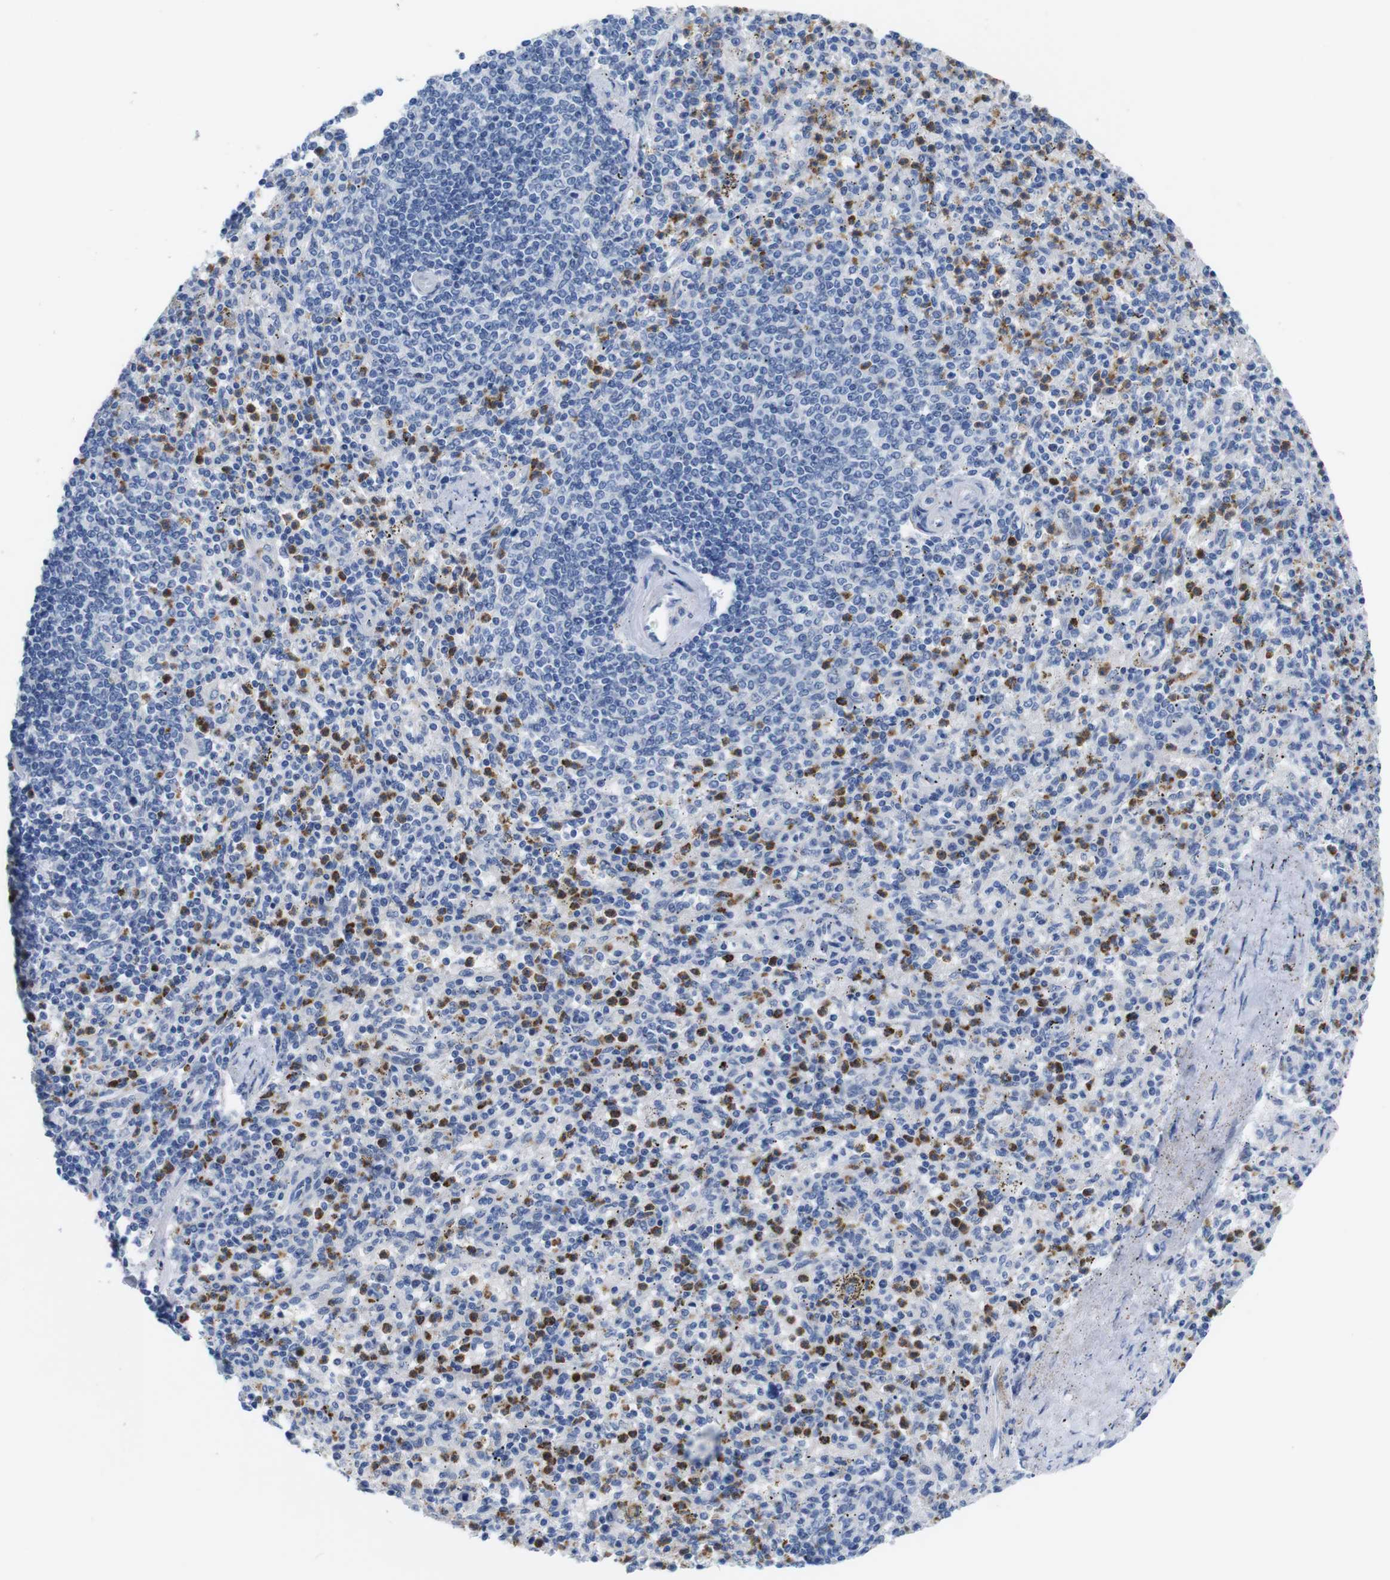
{"staining": {"intensity": "negative", "quantity": "none", "location": "none"}, "tissue": "spleen", "cell_type": "Cells in red pulp", "image_type": "normal", "snomed": [{"axis": "morphology", "description": "Normal tissue, NOS"}, {"axis": "topography", "description": "Spleen"}], "caption": "Human spleen stained for a protein using immunohistochemistry (IHC) reveals no staining in cells in red pulp.", "gene": "C1RL", "patient": {"sex": "male", "age": 72}}